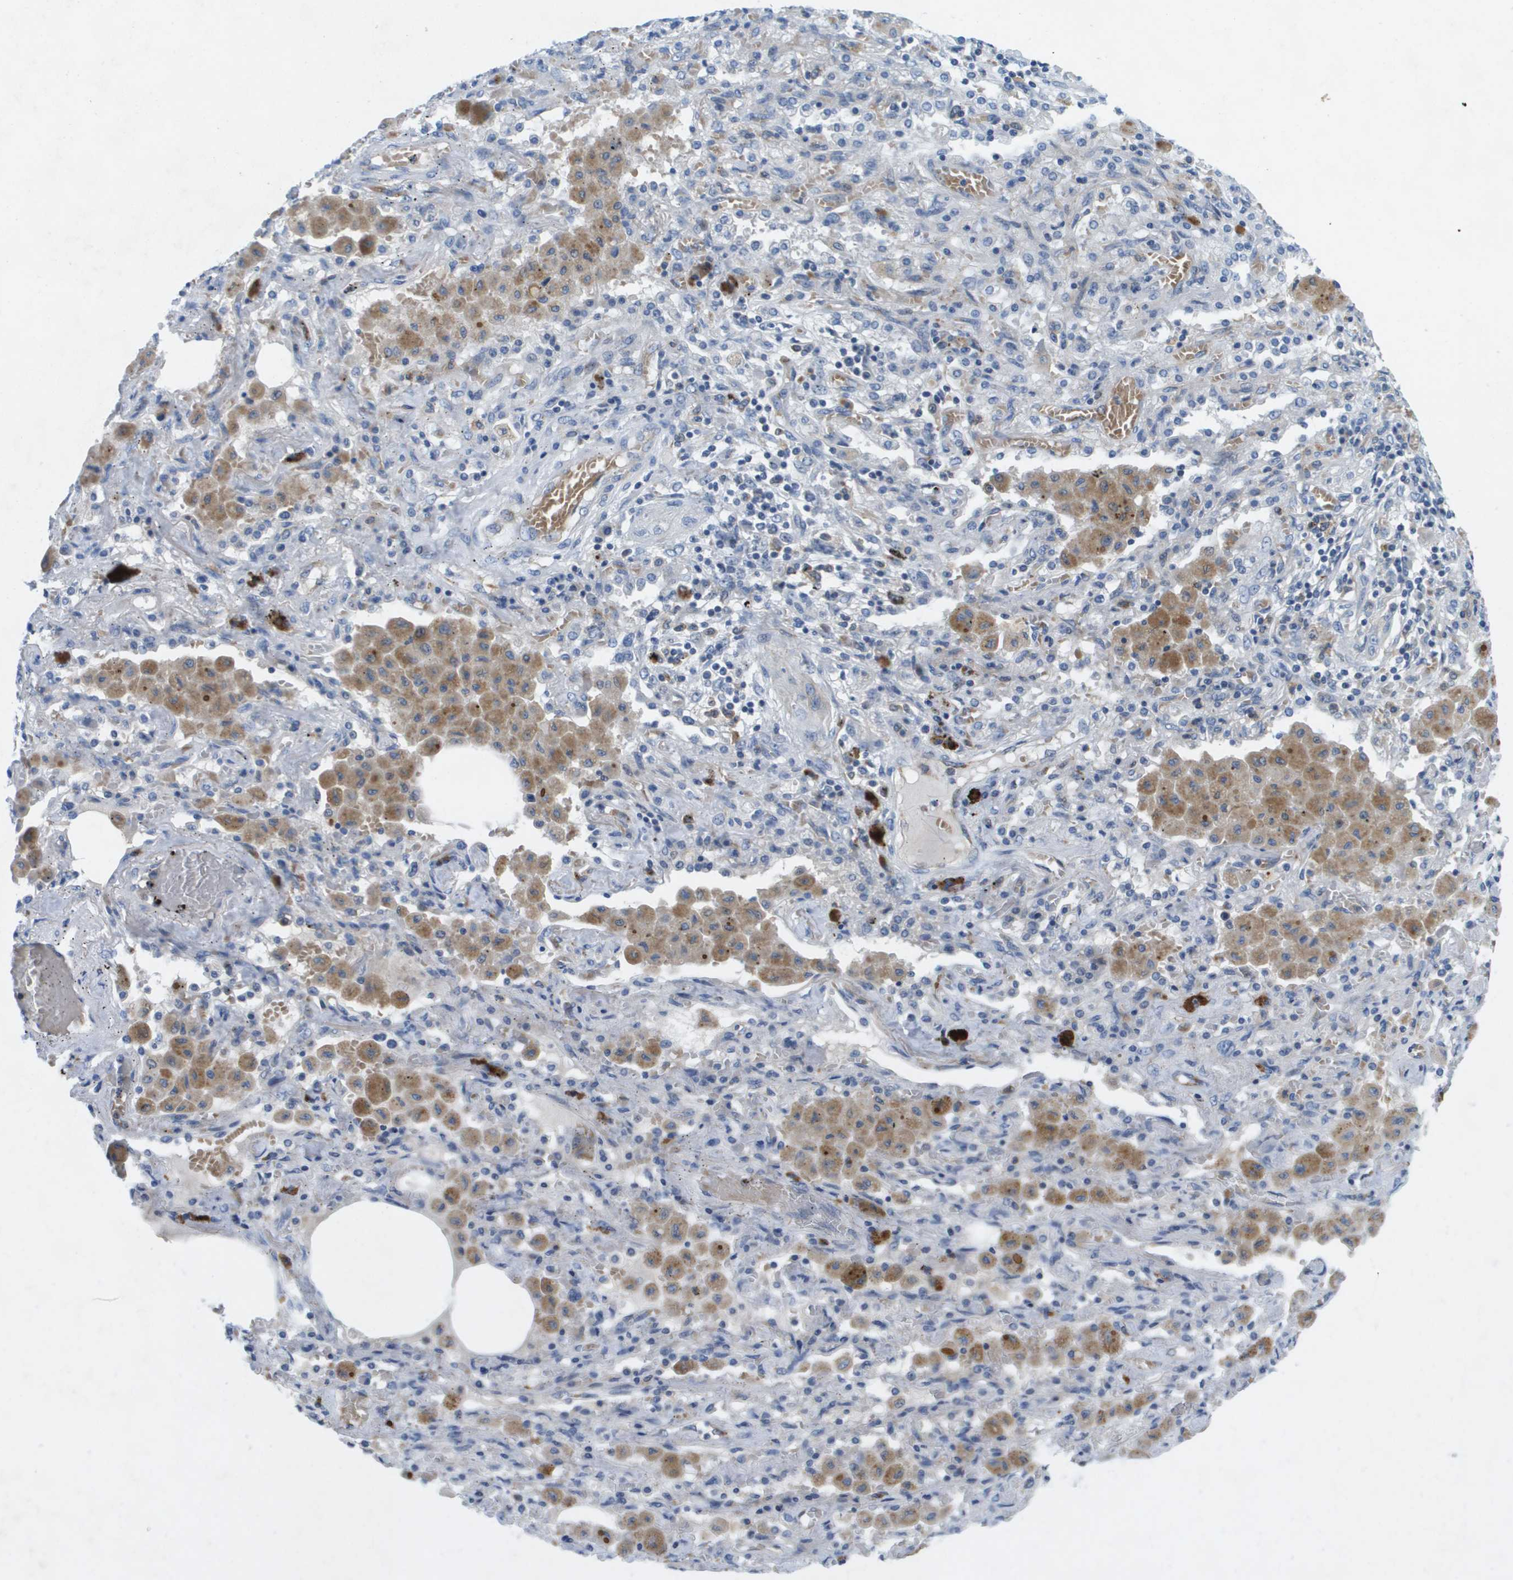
{"staining": {"intensity": "negative", "quantity": "none", "location": "none"}, "tissue": "lung cancer", "cell_type": "Tumor cells", "image_type": "cancer", "snomed": [{"axis": "morphology", "description": "Squamous cell carcinoma, NOS"}, {"axis": "topography", "description": "Lung"}], "caption": "Micrograph shows no significant protein positivity in tumor cells of squamous cell carcinoma (lung).", "gene": "LIPG", "patient": {"sex": "female", "age": 47}}